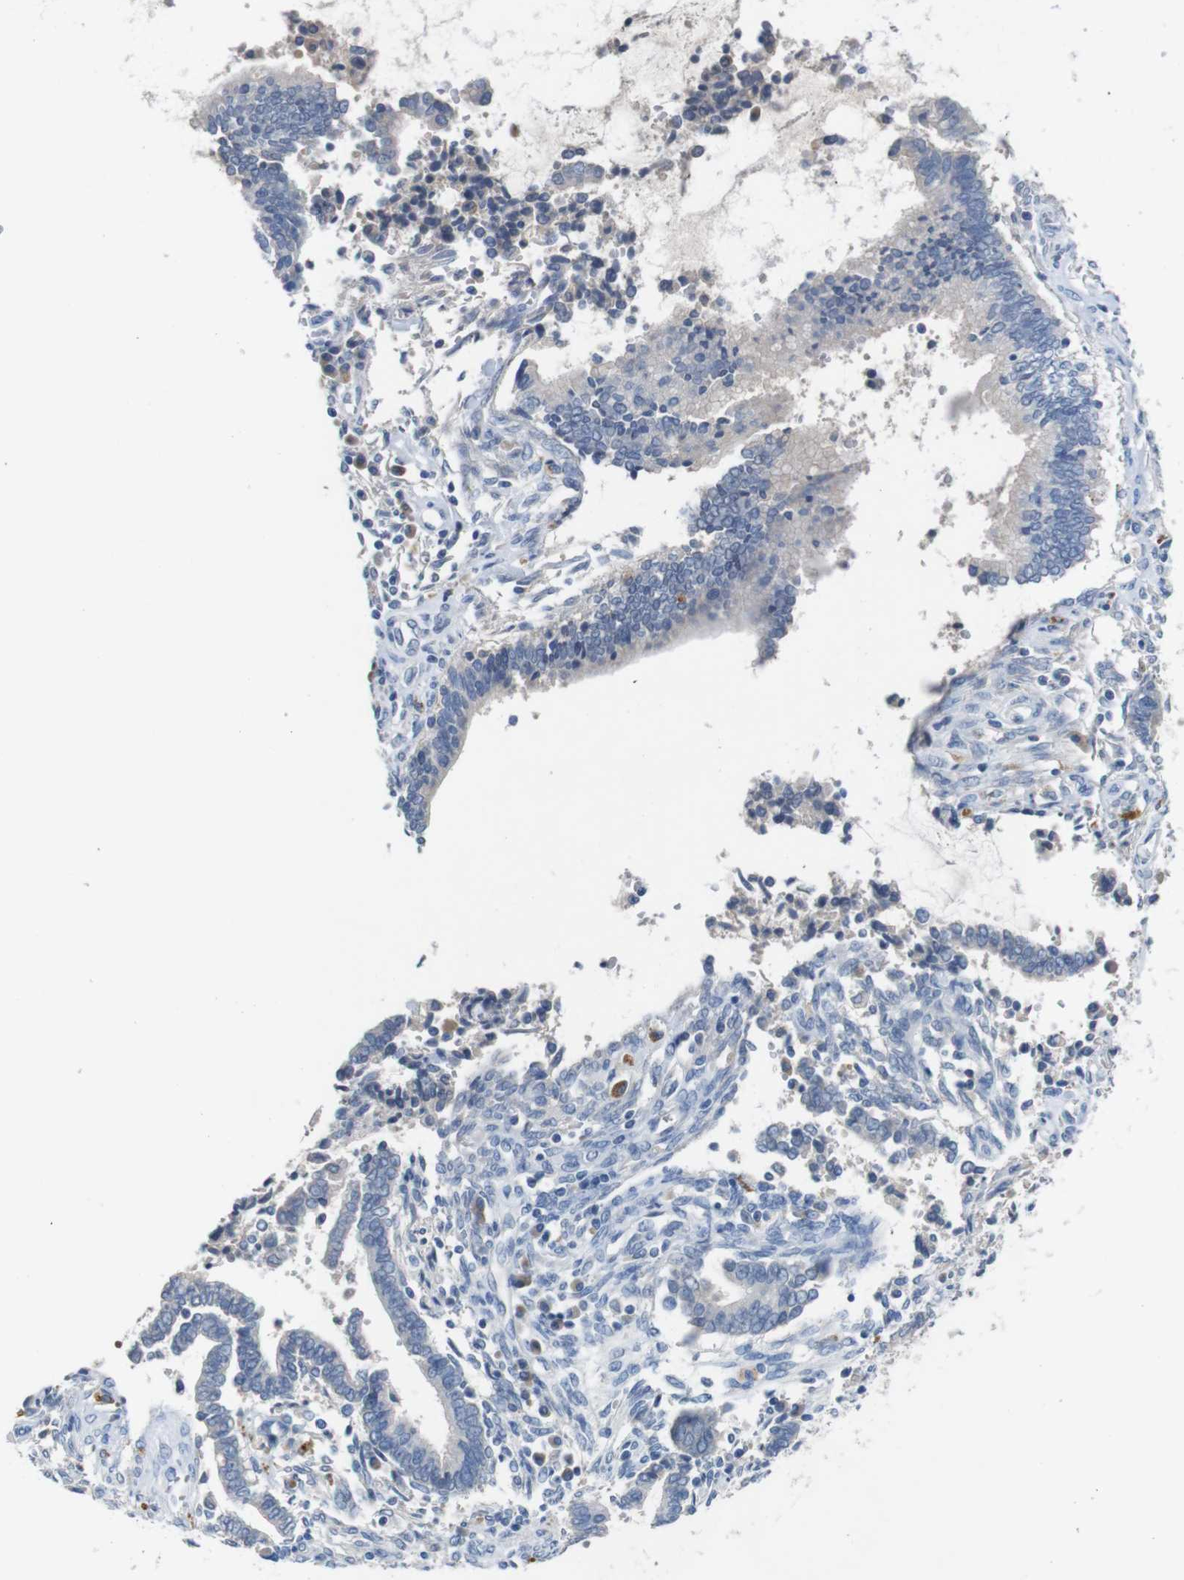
{"staining": {"intensity": "negative", "quantity": "none", "location": "none"}, "tissue": "cervical cancer", "cell_type": "Tumor cells", "image_type": "cancer", "snomed": [{"axis": "morphology", "description": "Adenocarcinoma, NOS"}, {"axis": "topography", "description": "Cervix"}], "caption": "High power microscopy histopathology image of an immunohistochemistry photomicrograph of cervical cancer (adenocarcinoma), revealing no significant staining in tumor cells. (DAB IHC with hematoxylin counter stain).", "gene": "SLC2A8", "patient": {"sex": "female", "age": 44}}